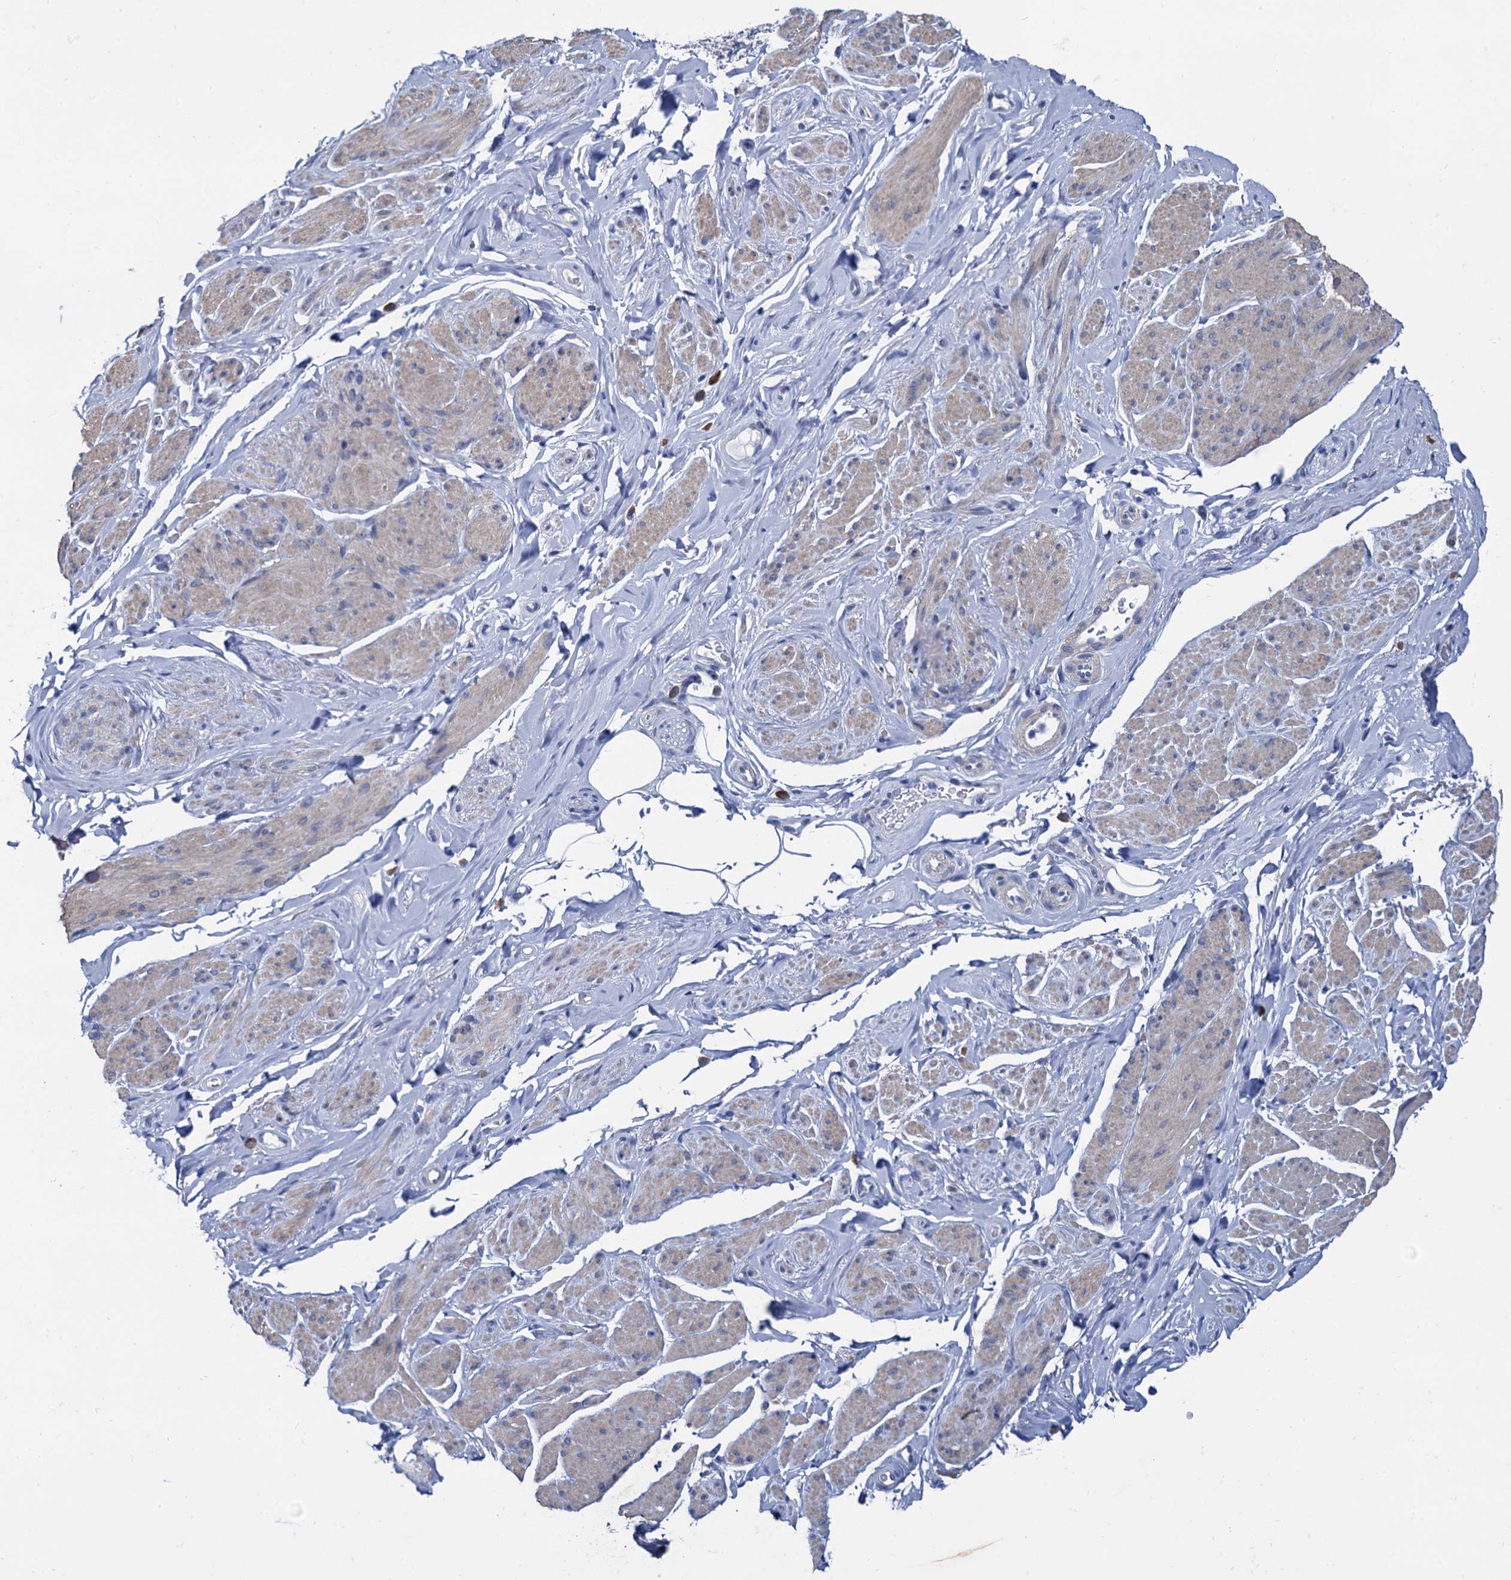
{"staining": {"intensity": "weak", "quantity": "<25%", "location": "cytoplasmic/membranous"}, "tissue": "smooth muscle", "cell_type": "Smooth muscle cells", "image_type": "normal", "snomed": [{"axis": "morphology", "description": "Normal tissue, NOS"}, {"axis": "topography", "description": "Smooth muscle"}, {"axis": "topography", "description": "Peripheral nerve tissue"}], "caption": "The immunohistochemistry micrograph has no significant positivity in smooth muscle cells of smooth muscle. Nuclei are stained in blue.", "gene": "FOXR2", "patient": {"sex": "male", "age": 69}}